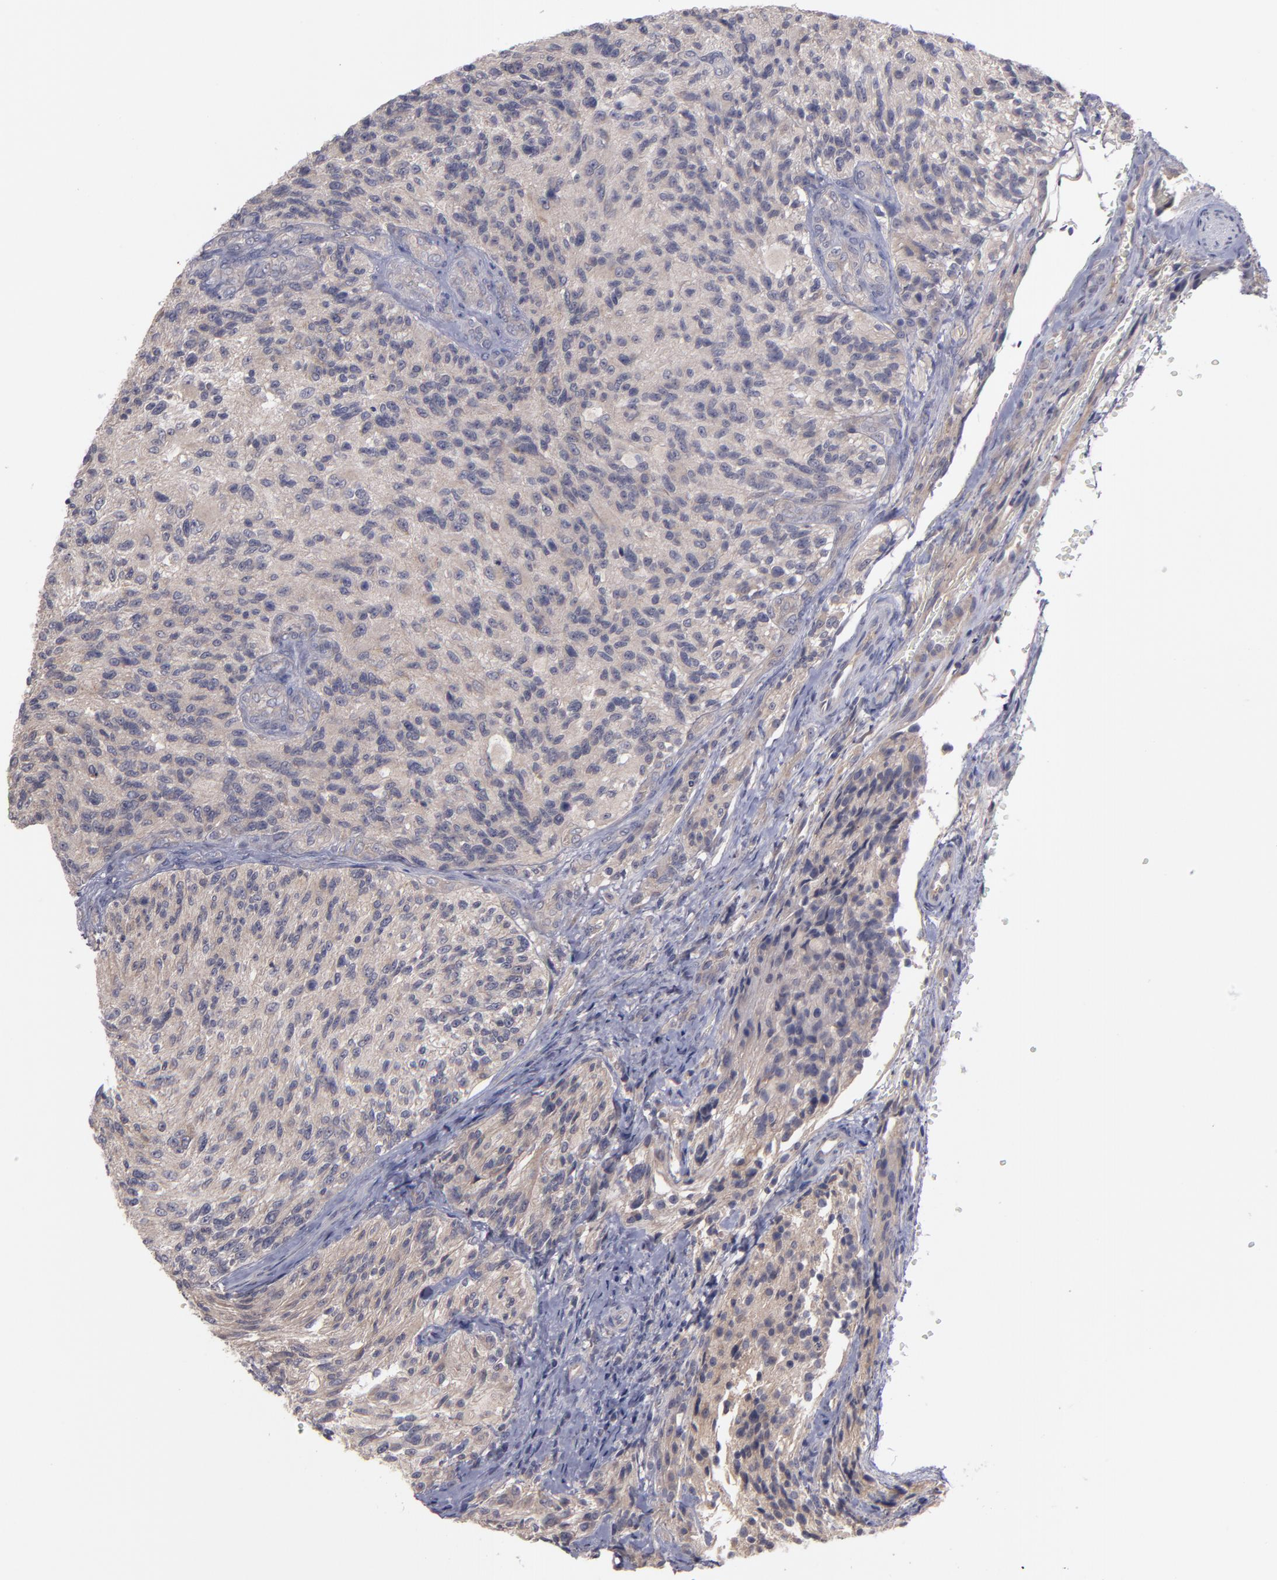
{"staining": {"intensity": "weak", "quantity": ">75%", "location": "cytoplasmic/membranous"}, "tissue": "glioma", "cell_type": "Tumor cells", "image_type": "cancer", "snomed": [{"axis": "morphology", "description": "Normal tissue, NOS"}, {"axis": "morphology", "description": "Glioma, malignant, High grade"}, {"axis": "topography", "description": "Cerebral cortex"}], "caption": "Immunohistochemistry of malignant glioma (high-grade) shows low levels of weak cytoplasmic/membranous staining in approximately >75% of tumor cells.", "gene": "MMP11", "patient": {"sex": "male", "age": 56}}